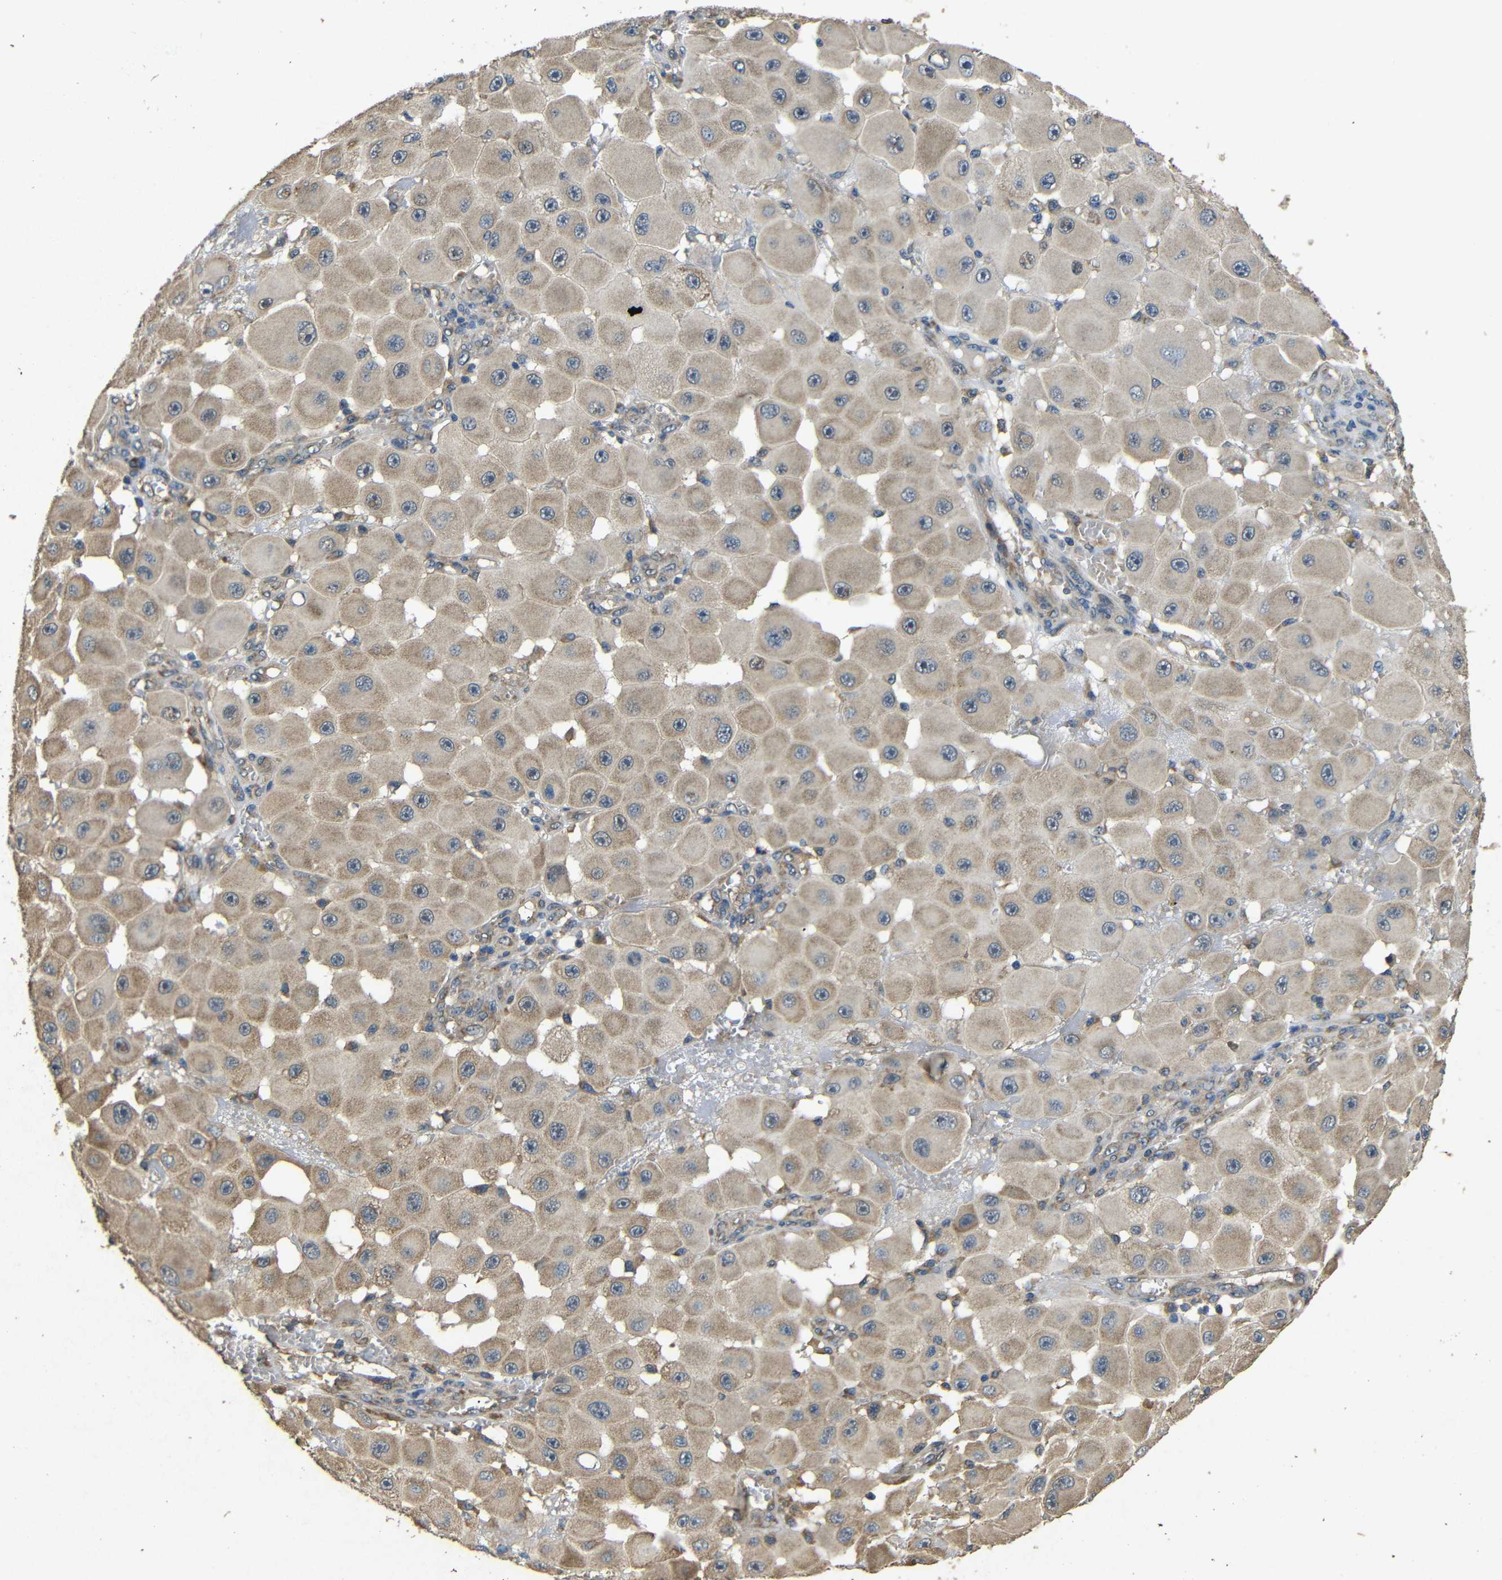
{"staining": {"intensity": "weak", "quantity": ">75%", "location": "cytoplasmic/membranous"}, "tissue": "melanoma", "cell_type": "Tumor cells", "image_type": "cancer", "snomed": [{"axis": "morphology", "description": "Malignant melanoma, NOS"}, {"axis": "topography", "description": "Skin"}], "caption": "Weak cytoplasmic/membranous positivity for a protein is appreciated in about >75% of tumor cells of melanoma using immunohistochemistry (IHC).", "gene": "BNIP3", "patient": {"sex": "female", "age": 81}}